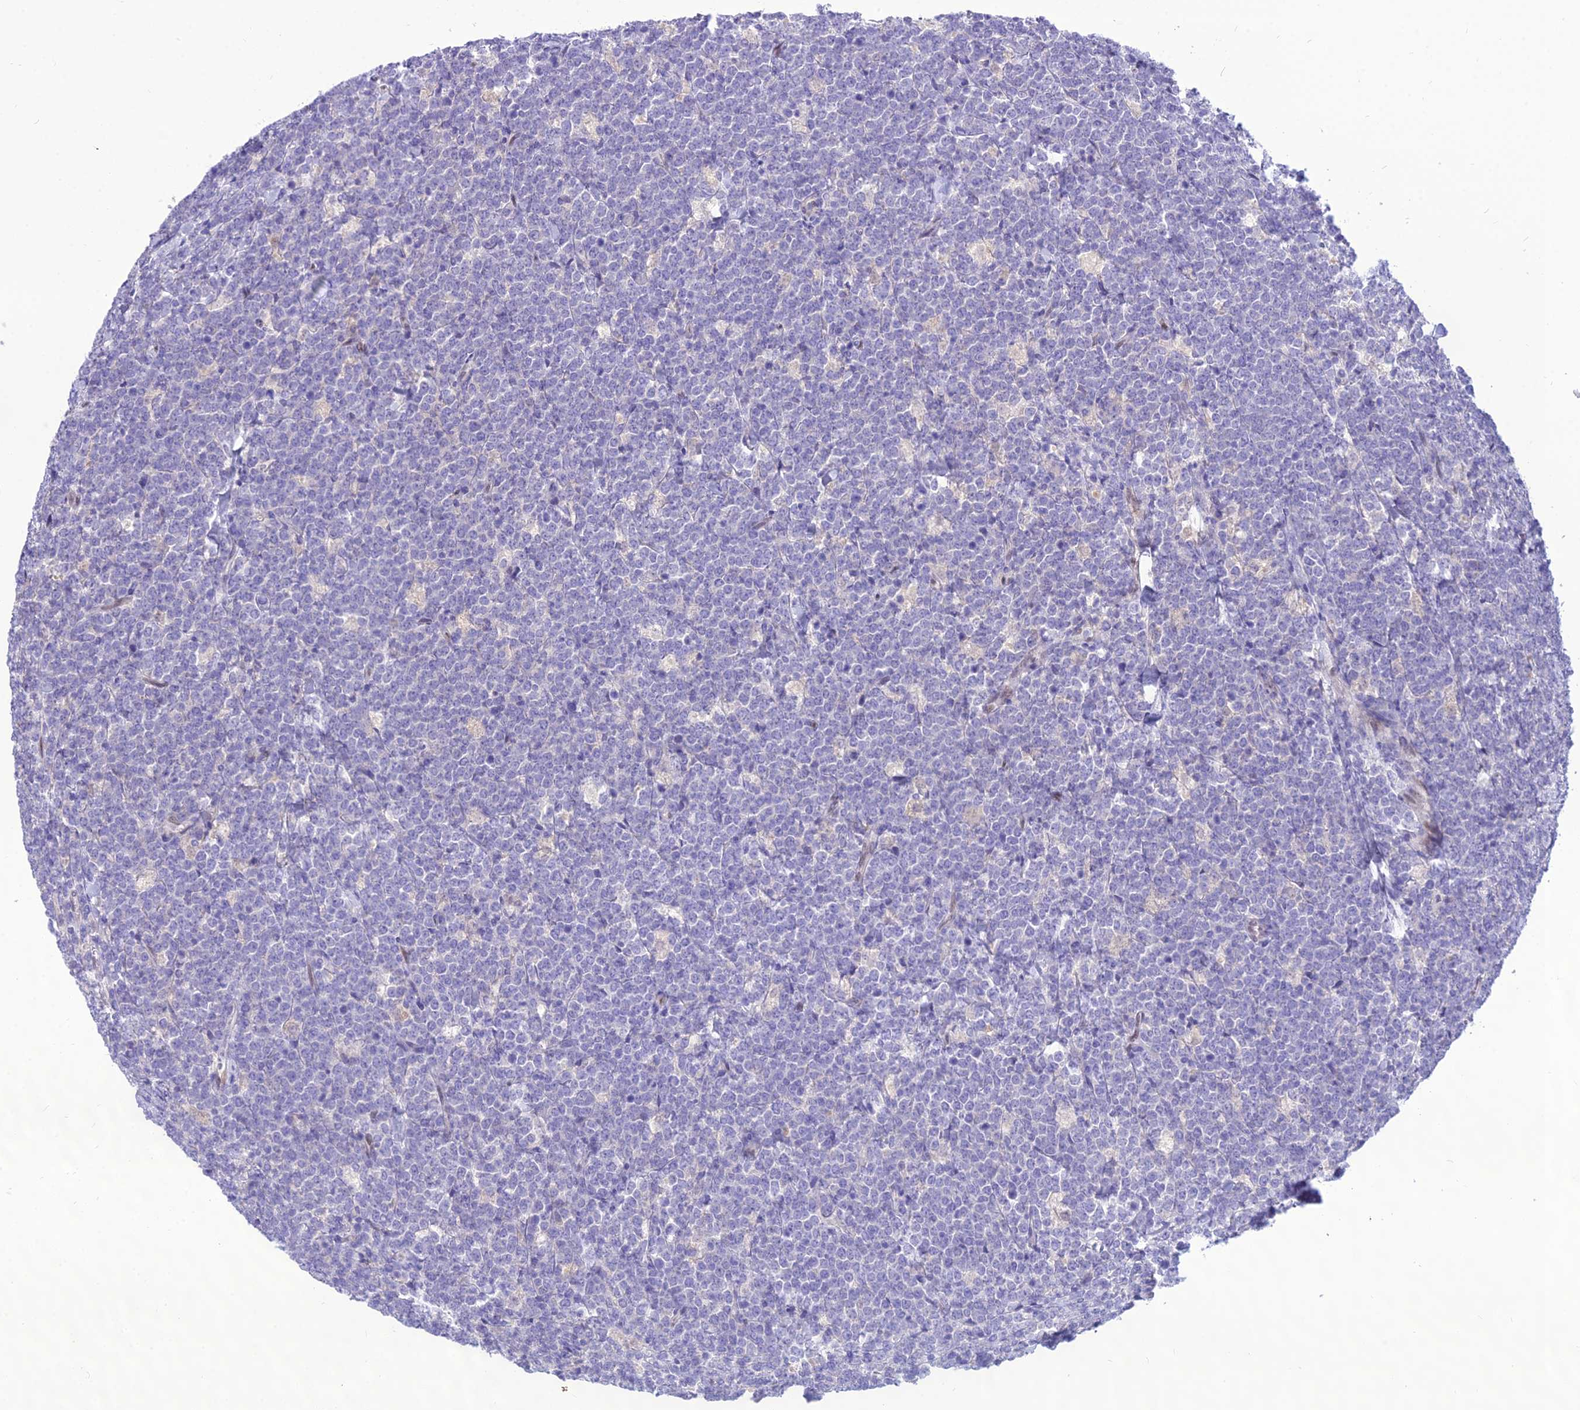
{"staining": {"intensity": "negative", "quantity": "none", "location": "none"}, "tissue": "lymphoma", "cell_type": "Tumor cells", "image_type": "cancer", "snomed": [{"axis": "morphology", "description": "Malignant lymphoma, non-Hodgkin's type, High grade"}, {"axis": "topography", "description": "Small intestine"}], "caption": "This is an immunohistochemistry (IHC) image of high-grade malignant lymphoma, non-Hodgkin's type. There is no expression in tumor cells.", "gene": "NOVA2", "patient": {"sex": "male", "age": 8}}